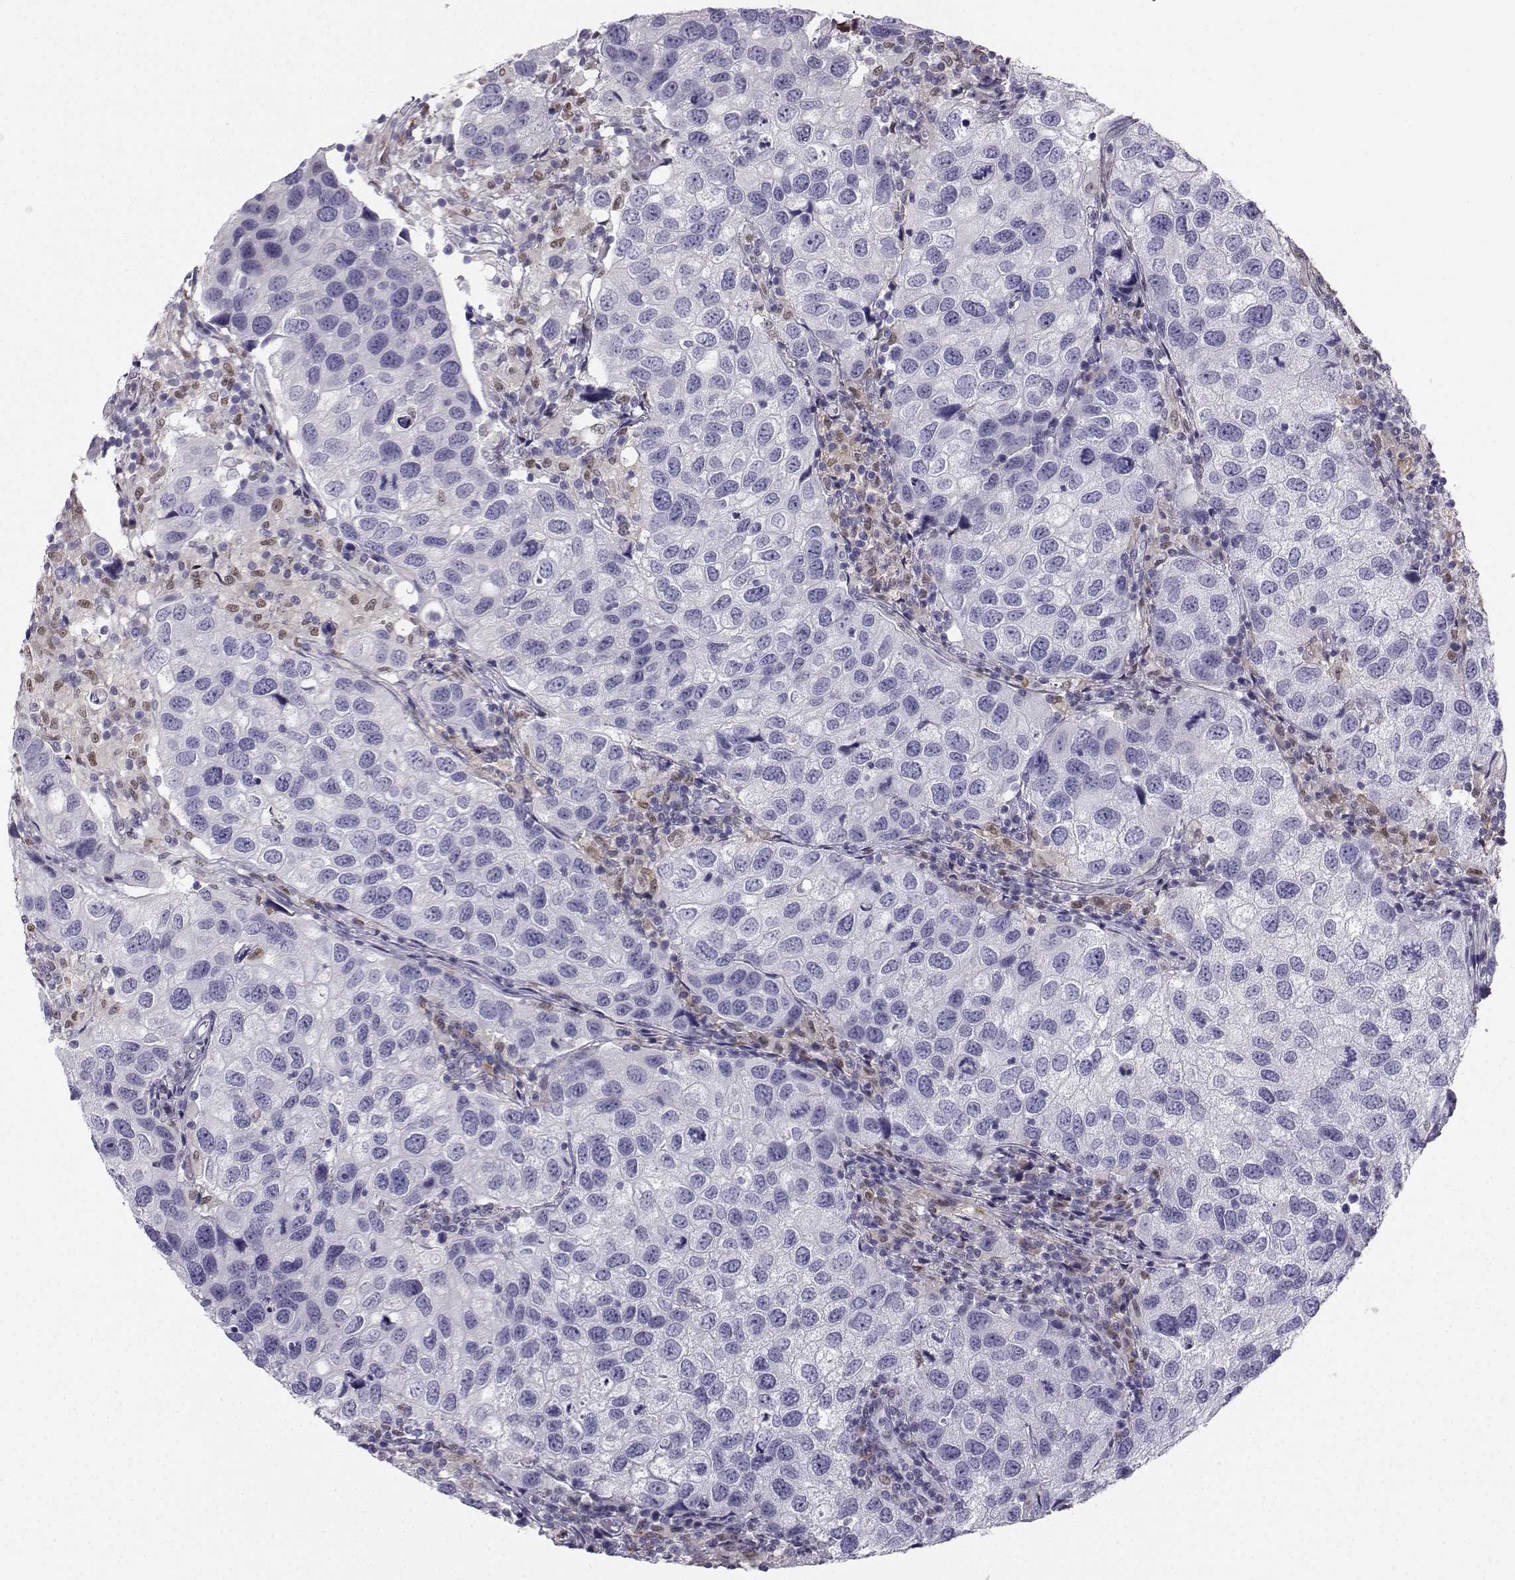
{"staining": {"intensity": "negative", "quantity": "none", "location": "none"}, "tissue": "urothelial cancer", "cell_type": "Tumor cells", "image_type": "cancer", "snomed": [{"axis": "morphology", "description": "Urothelial carcinoma, High grade"}, {"axis": "topography", "description": "Urinary bladder"}], "caption": "An immunohistochemistry (IHC) histopathology image of urothelial carcinoma (high-grade) is shown. There is no staining in tumor cells of urothelial carcinoma (high-grade).", "gene": "DCLK3", "patient": {"sex": "male", "age": 79}}